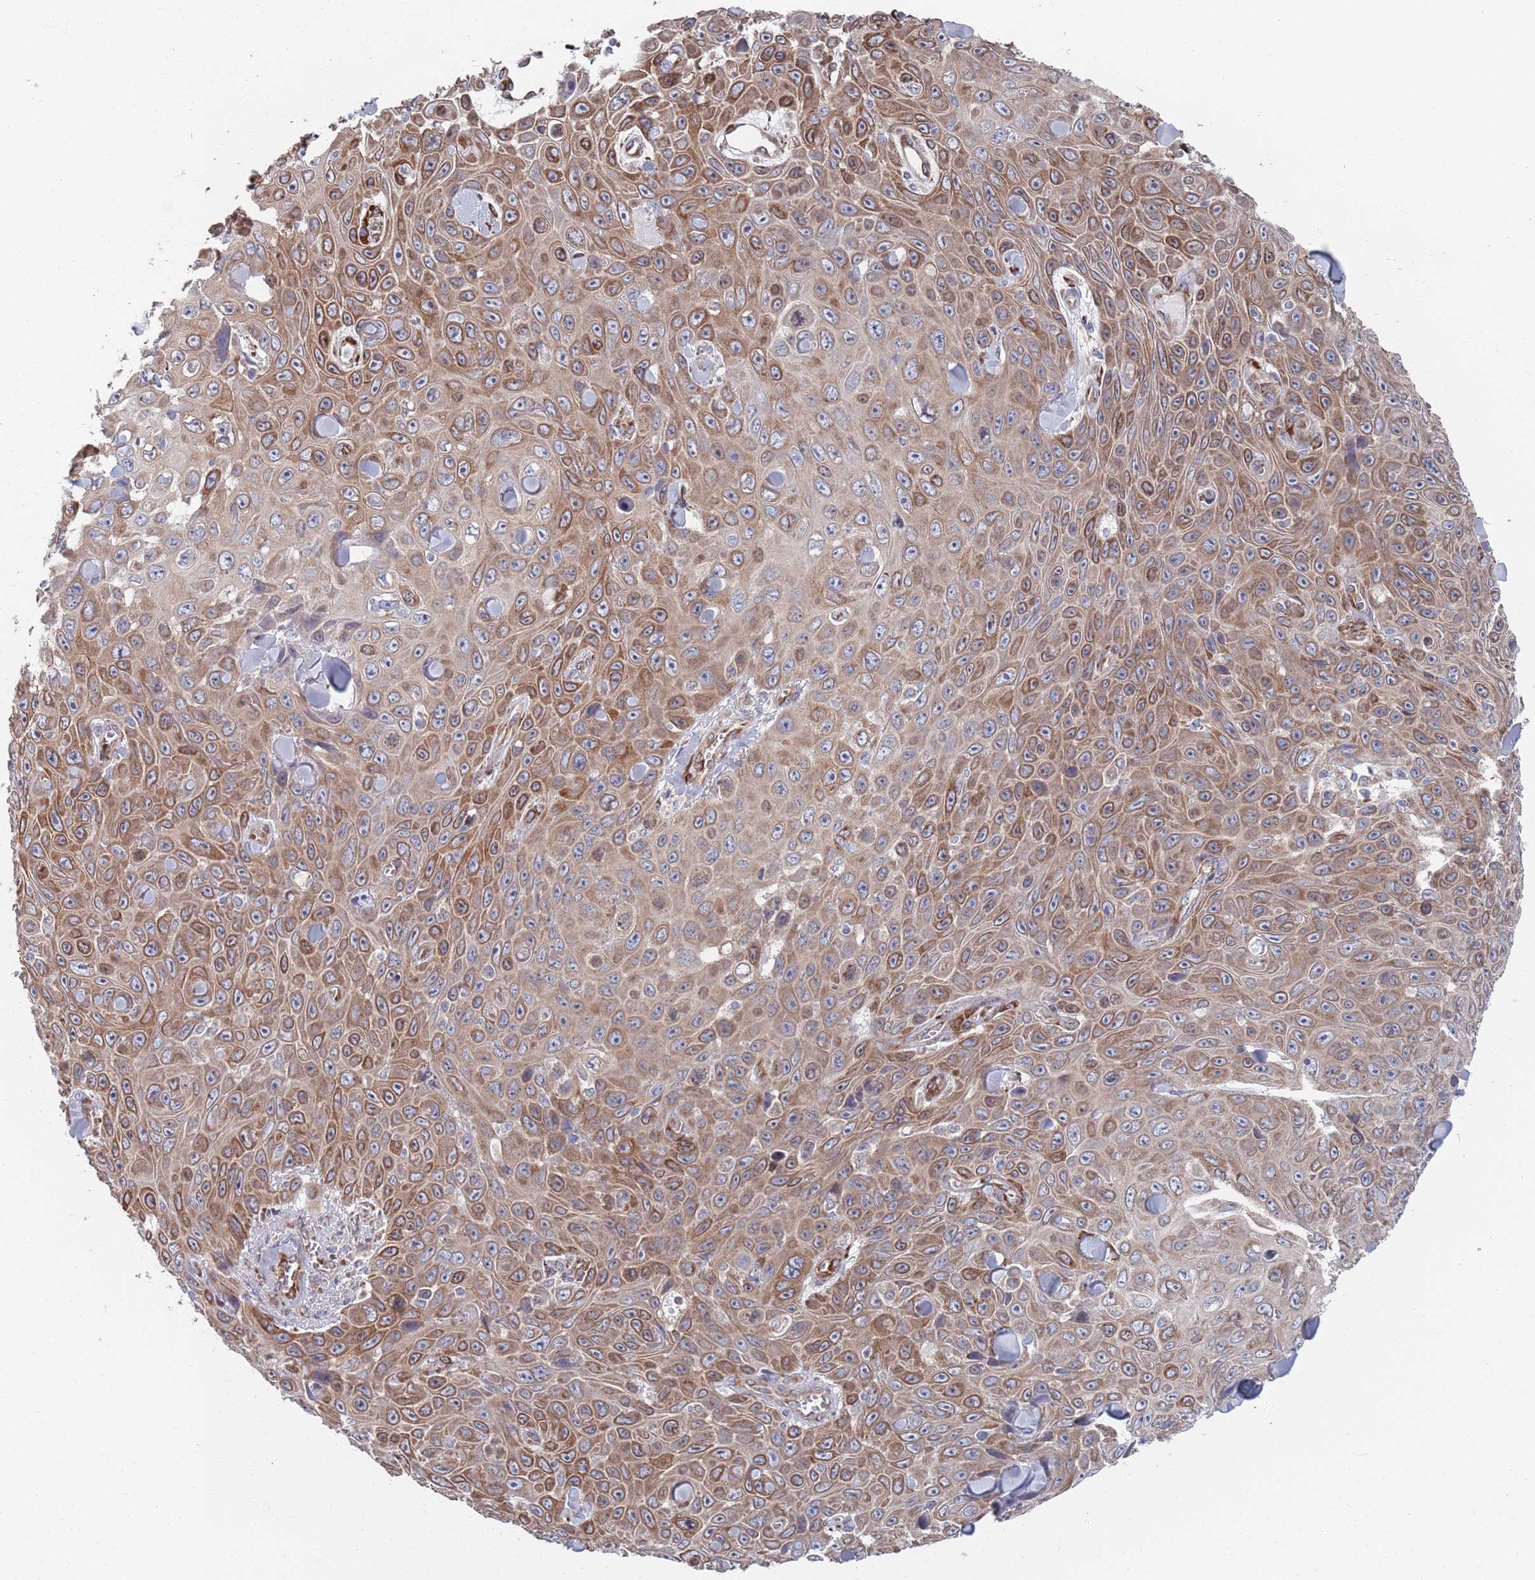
{"staining": {"intensity": "moderate", "quantity": ">75%", "location": "cytoplasmic/membranous"}, "tissue": "skin cancer", "cell_type": "Tumor cells", "image_type": "cancer", "snomed": [{"axis": "morphology", "description": "Squamous cell carcinoma, NOS"}, {"axis": "topography", "description": "Skin"}], "caption": "The photomicrograph reveals staining of skin squamous cell carcinoma, revealing moderate cytoplasmic/membranous protein expression (brown color) within tumor cells.", "gene": "CCDC106", "patient": {"sex": "male", "age": 82}}